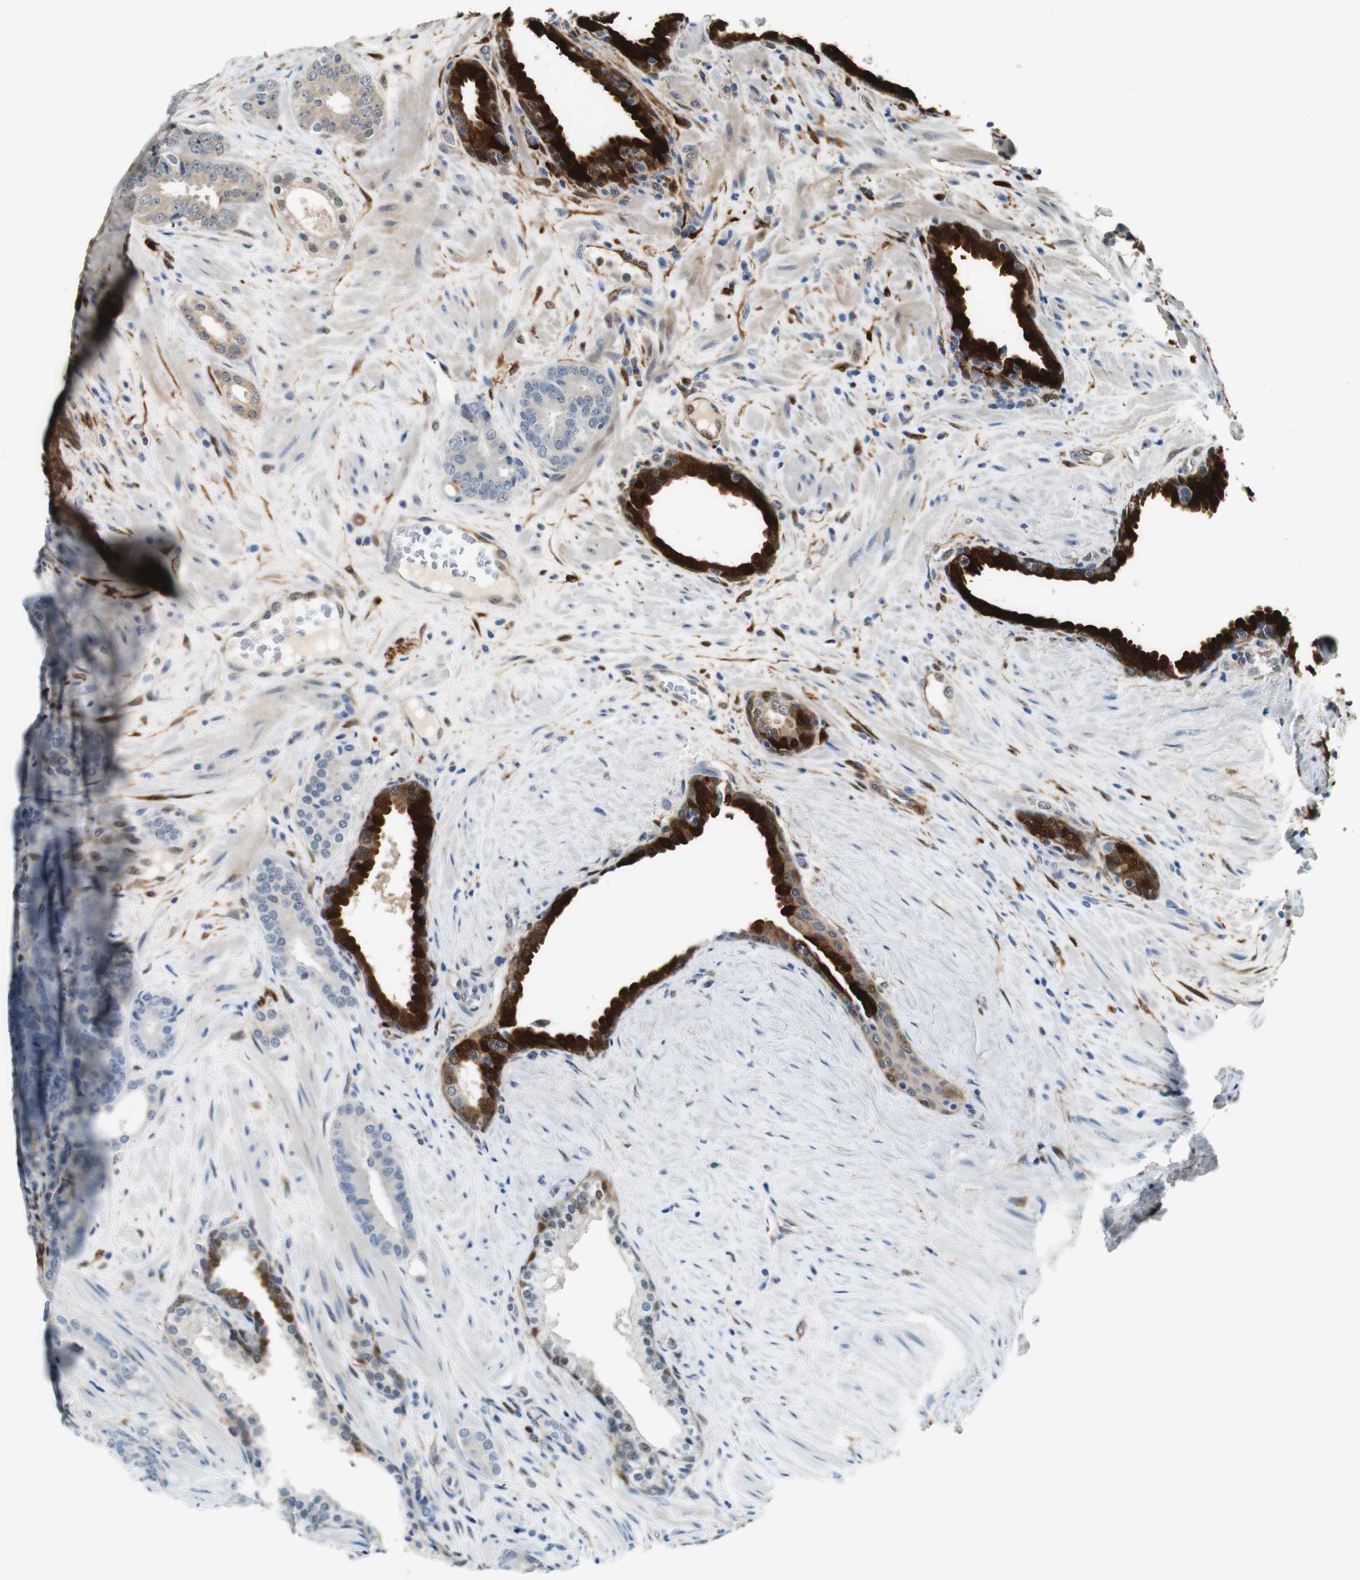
{"staining": {"intensity": "moderate", "quantity": "25%-75%", "location": "cytoplasmic/membranous,nuclear"}, "tissue": "prostate cancer", "cell_type": "Tumor cells", "image_type": "cancer", "snomed": [{"axis": "morphology", "description": "Adenocarcinoma, Low grade"}, {"axis": "topography", "description": "Prostate"}], "caption": "Moderate cytoplasmic/membranous and nuclear protein expression is appreciated in approximately 25%-75% of tumor cells in prostate cancer (low-grade adenocarcinoma).", "gene": "LXN", "patient": {"sex": "male", "age": 63}}